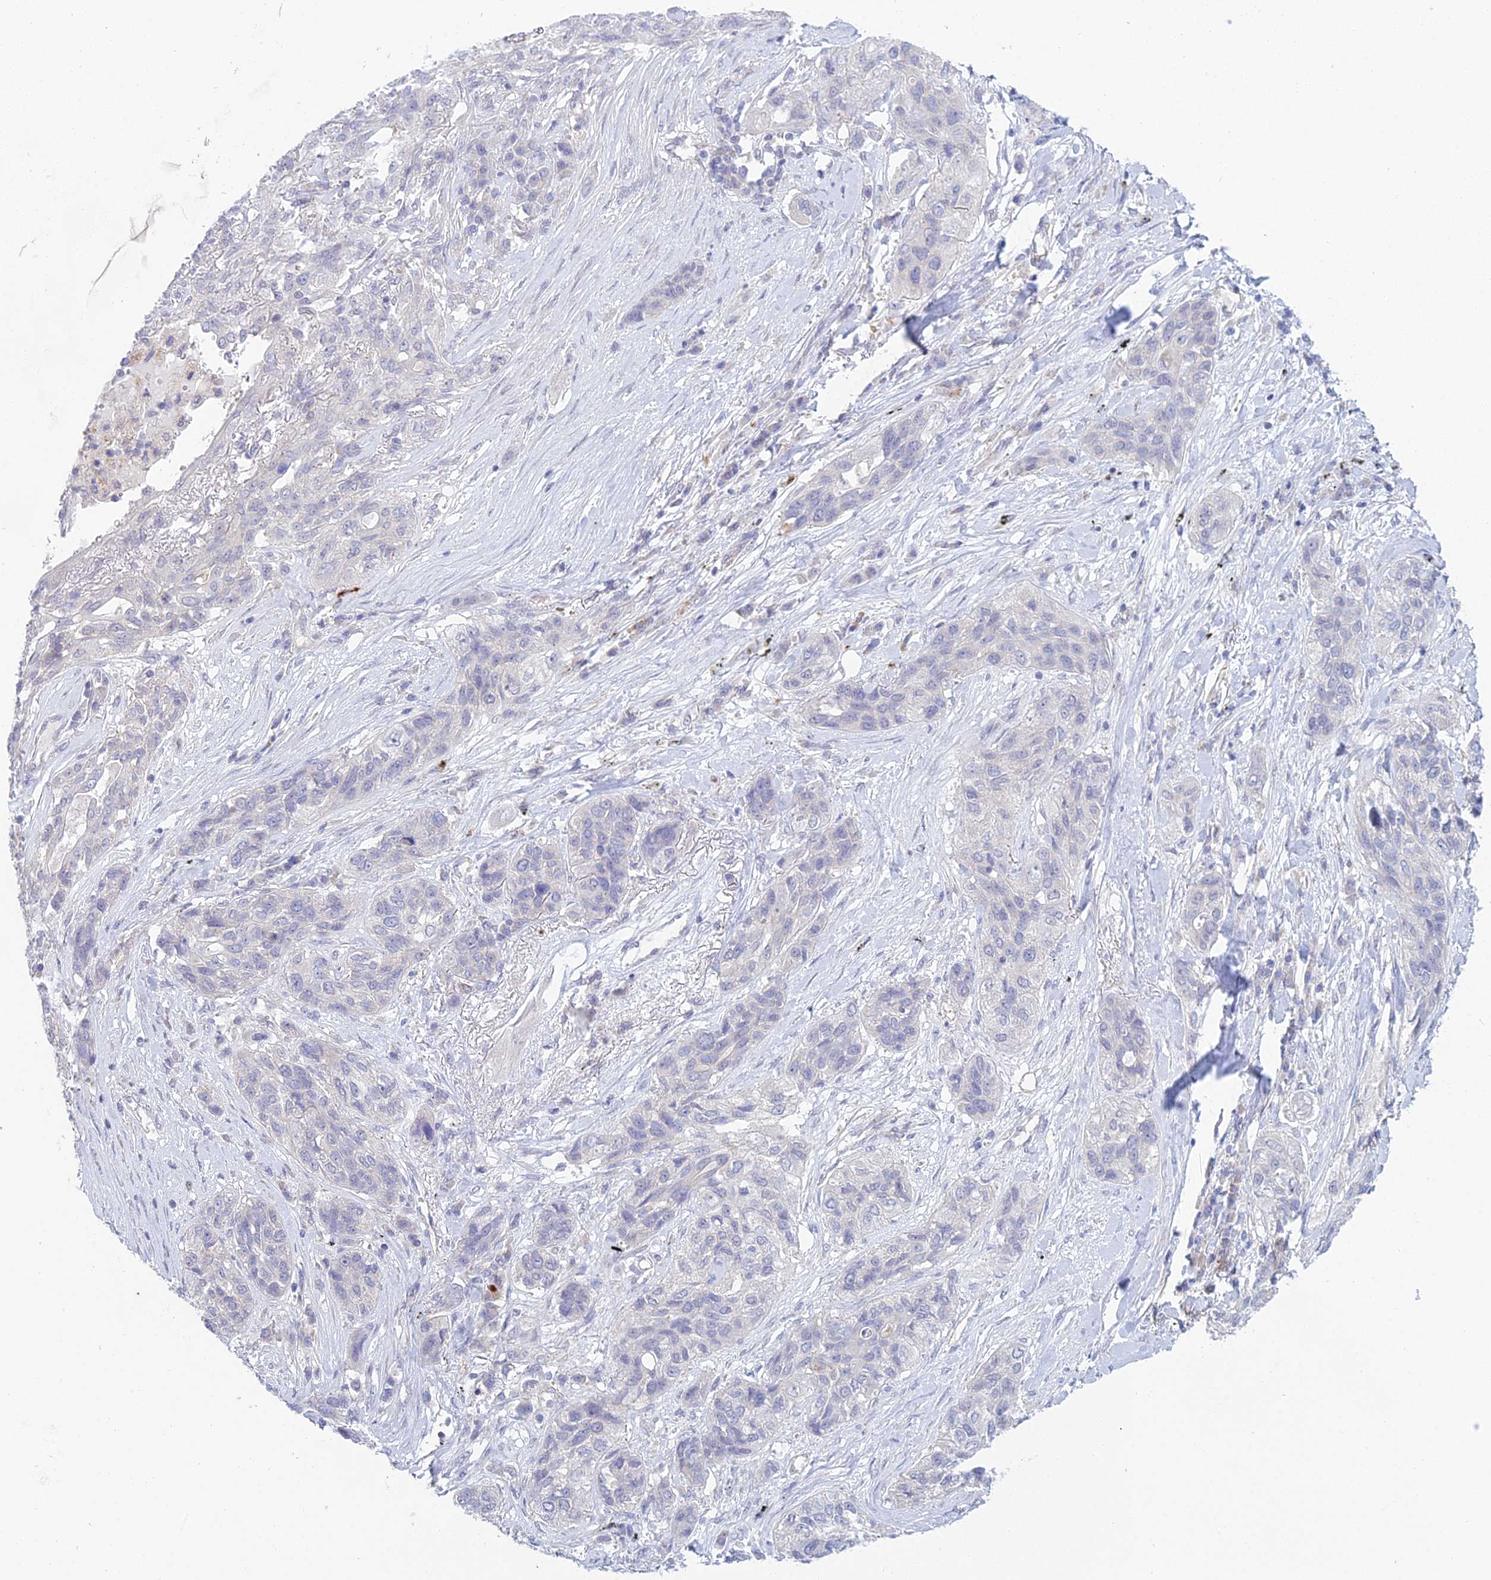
{"staining": {"intensity": "negative", "quantity": "none", "location": "none"}, "tissue": "lung cancer", "cell_type": "Tumor cells", "image_type": "cancer", "snomed": [{"axis": "morphology", "description": "Squamous cell carcinoma, NOS"}, {"axis": "topography", "description": "Lung"}], "caption": "This is a histopathology image of immunohistochemistry staining of lung squamous cell carcinoma, which shows no expression in tumor cells.", "gene": "METTL26", "patient": {"sex": "female", "age": 70}}